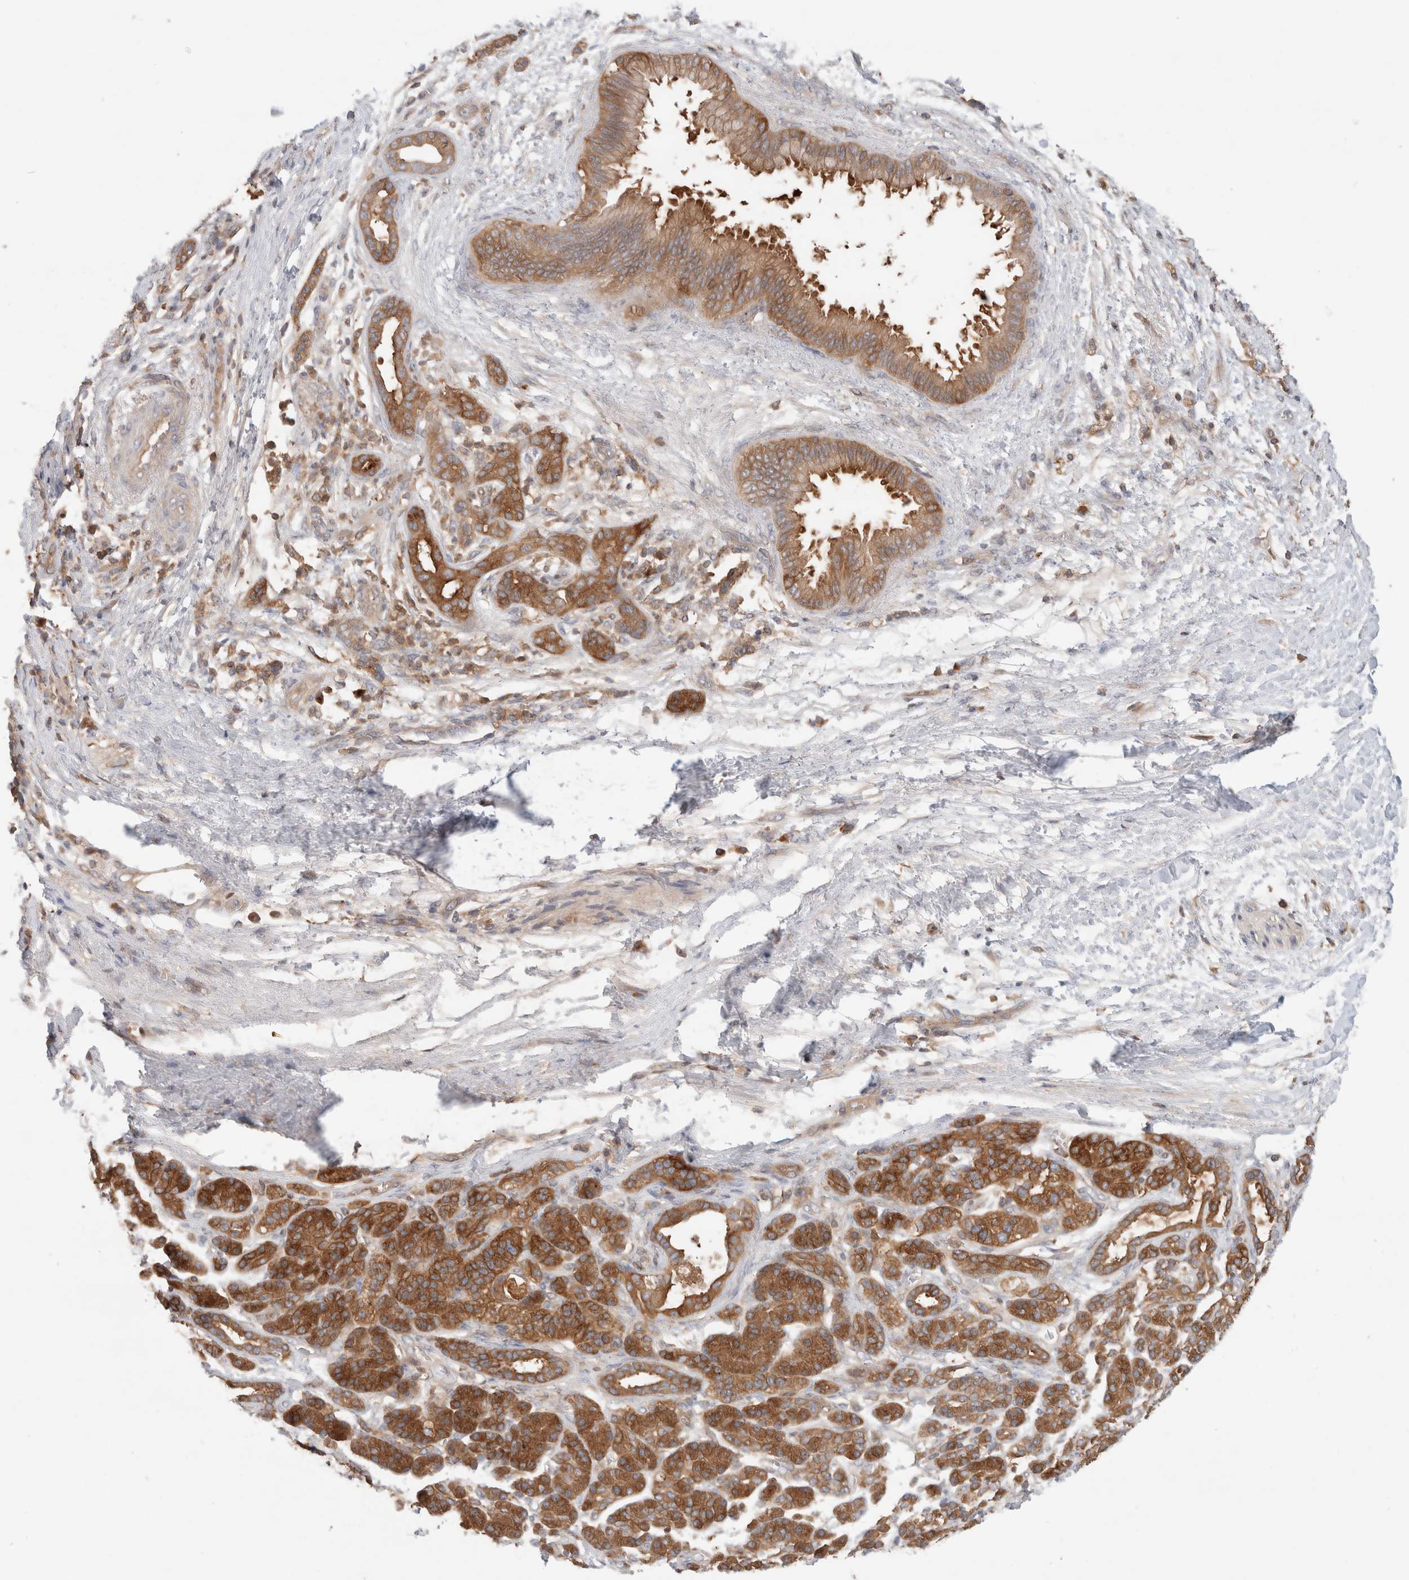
{"staining": {"intensity": "strong", "quantity": ">75%", "location": "cytoplasmic/membranous"}, "tissue": "pancreatic cancer", "cell_type": "Tumor cells", "image_type": "cancer", "snomed": [{"axis": "morphology", "description": "Adenocarcinoma, NOS"}, {"axis": "topography", "description": "Pancreas"}], "caption": "Adenocarcinoma (pancreatic) was stained to show a protein in brown. There is high levels of strong cytoplasmic/membranous expression in about >75% of tumor cells.", "gene": "KLHL14", "patient": {"sex": "male", "age": 59}}